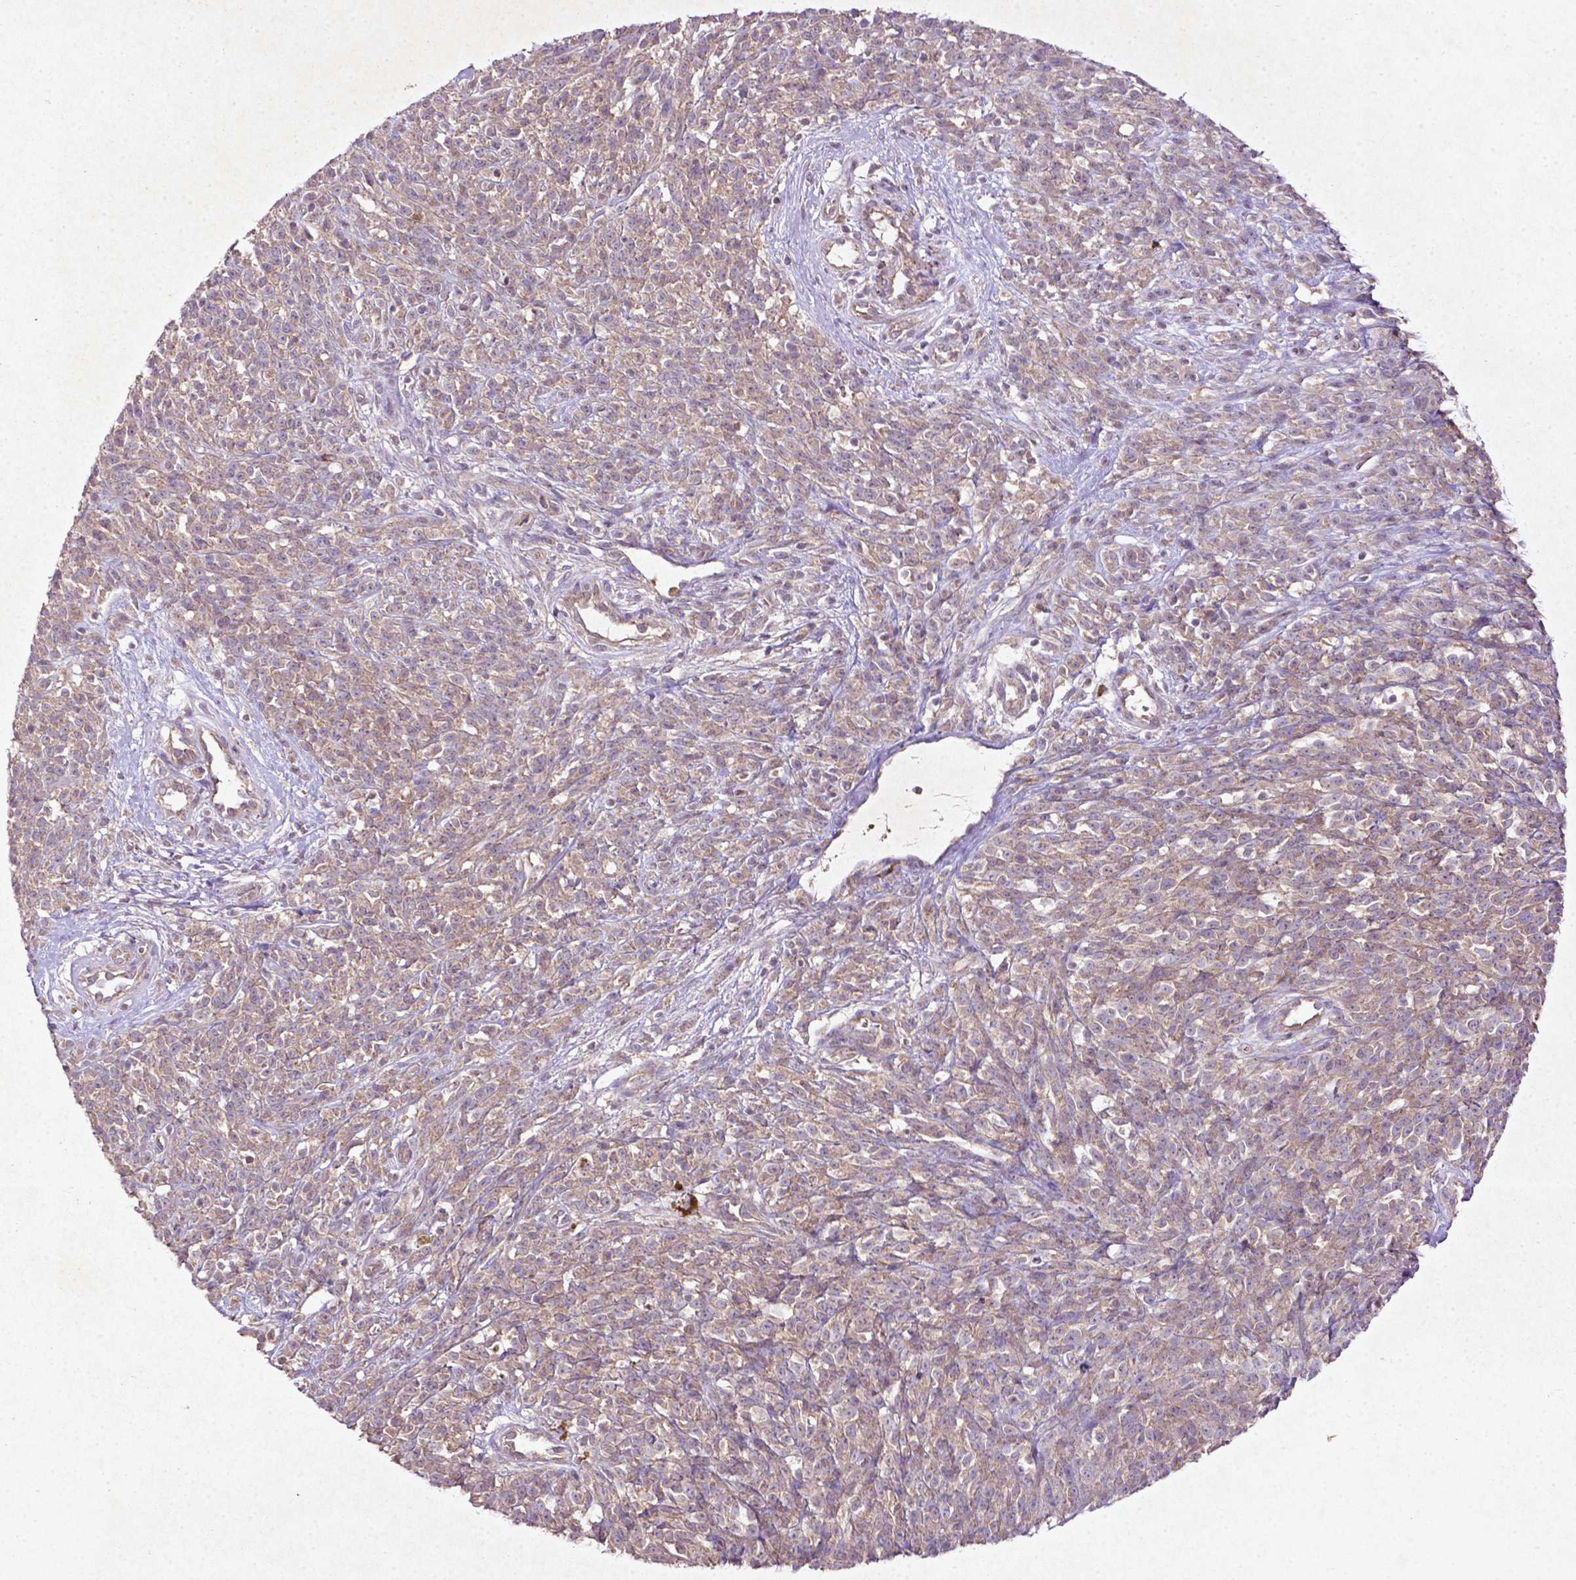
{"staining": {"intensity": "weak", "quantity": ">75%", "location": "cytoplasmic/membranous"}, "tissue": "melanoma", "cell_type": "Tumor cells", "image_type": "cancer", "snomed": [{"axis": "morphology", "description": "Malignant melanoma, NOS"}, {"axis": "topography", "description": "Skin"}, {"axis": "topography", "description": "Skin of trunk"}], "caption": "Immunohistochemistry (IHC) (DAB) staining of human melanoma displays weak cytoplasmic/membranous protein expression in approximately >75% of tumor cells. The staining is performed using DAB brown chromogen to label protein expression. The nuclei are counter-stained blue using hematoxylin.", "gene": "MTOR", "patient": {"sex": "male", "age": 74}}